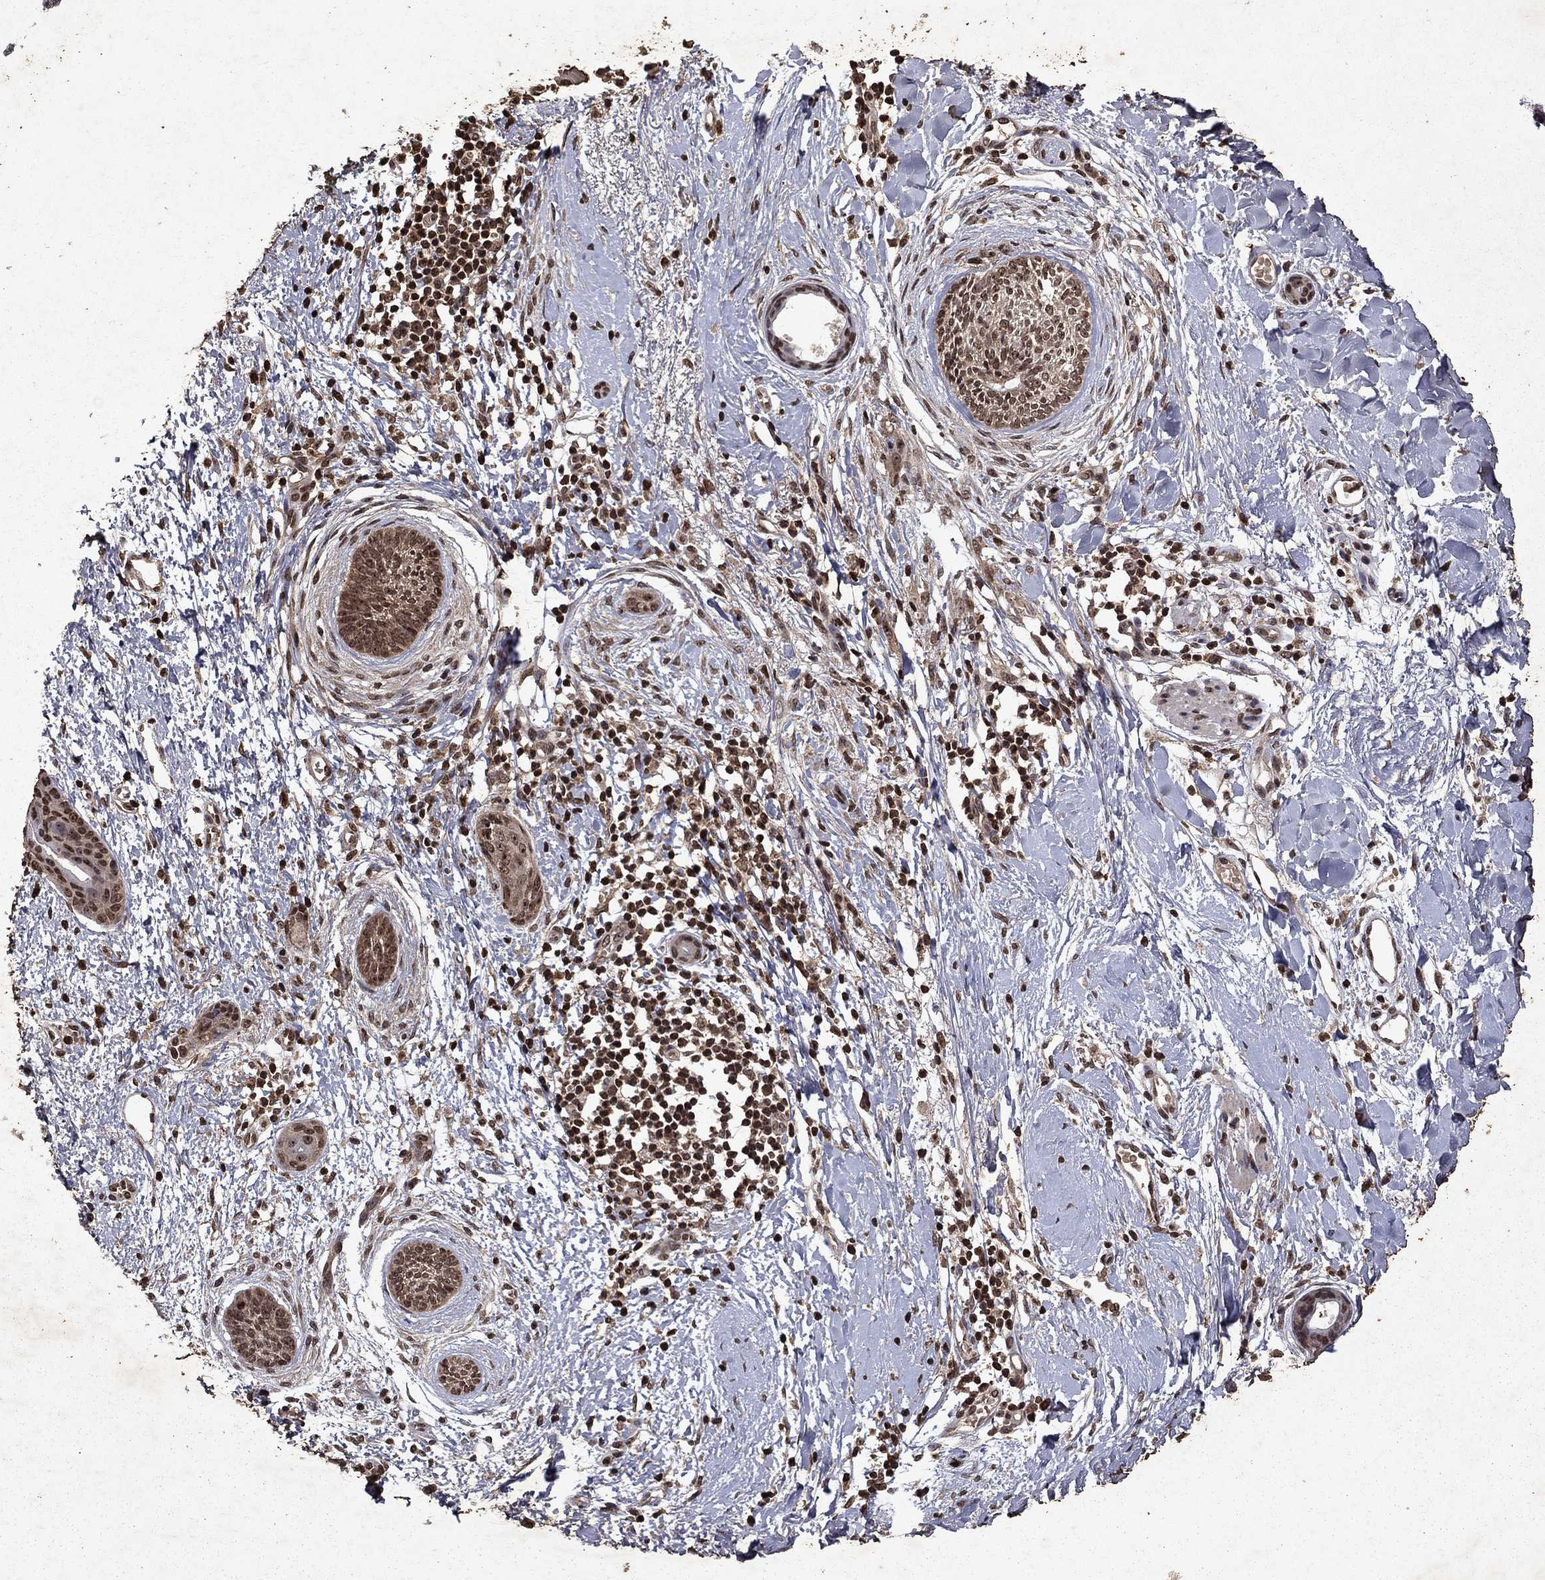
{"staining": {"intensity": "weak", "quantity": "25%-75%", "location": "nuclear"}, "tissue": "skin cancer", "cell_type": "Tumor cells", "image_type": "cancer", "snomed": [{"axis": "morphology", "description": "Basal cell carcinoma"}, {"axis": "topography", "description": "Skin"}], "caption": "An image of skin basal cell carcinoma stained for a protein exhibits weak nuclear brown staining in tumor cells.", "gene": "PIN4", "patient": {"sex": "female", "age": 65}}